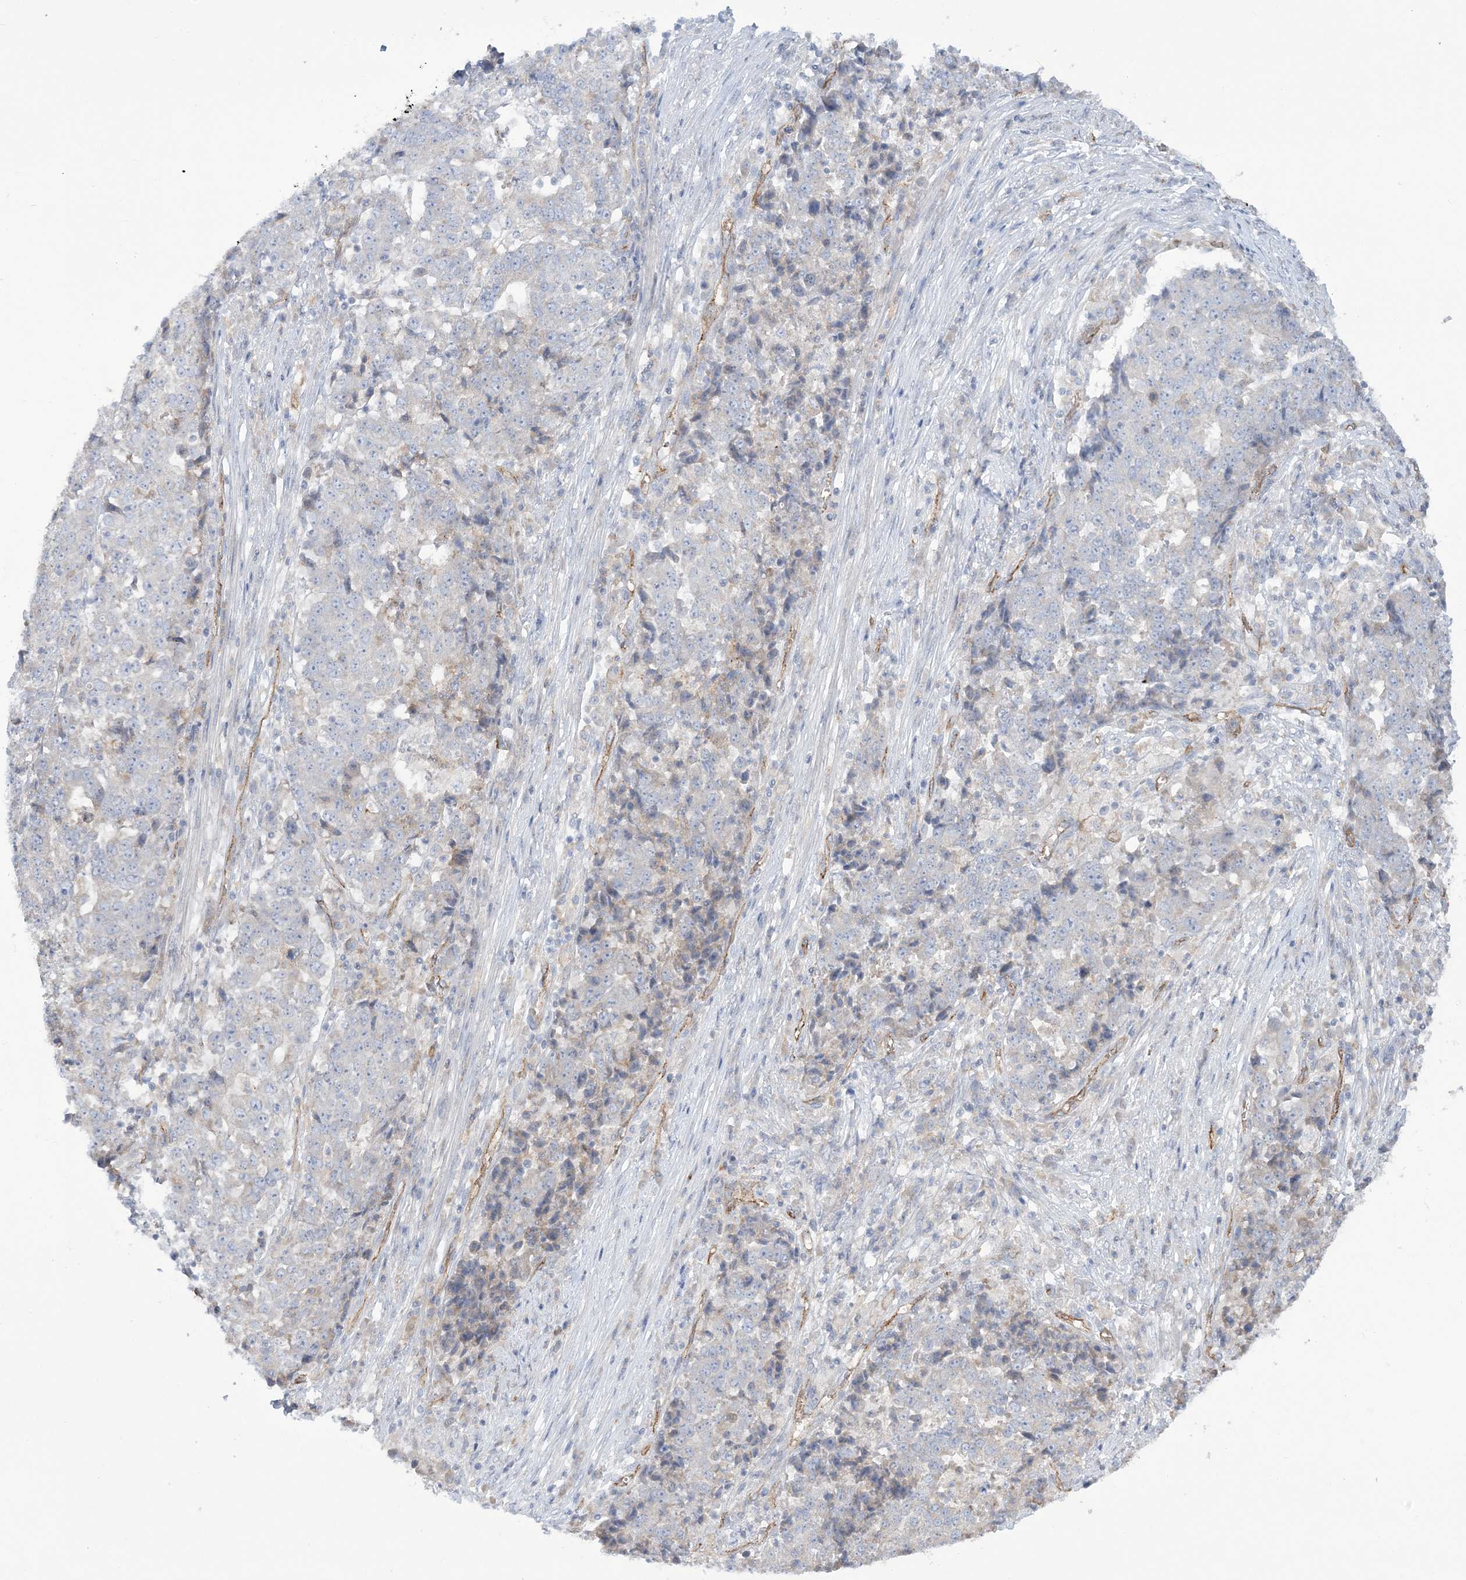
{"staining": {"intensity": "negative", "quantity": "none", "location": "none"}, "tissue": "stomach cancer", "cell_type": "Tumor cells", "image_type": "cancer", "snomed": [{"axis": "morphology", "description": "Adenocarcinoma, NOS"}, {"axis": "topography", "description": "Stomach"}], "caption": "Stomach cancer (adenocarcinoma) was stained to show a protein in brown. There is no significant positivity in tumor cells.", "gene": "FARSB", "patient": {"sex": "male", "age": 59}}